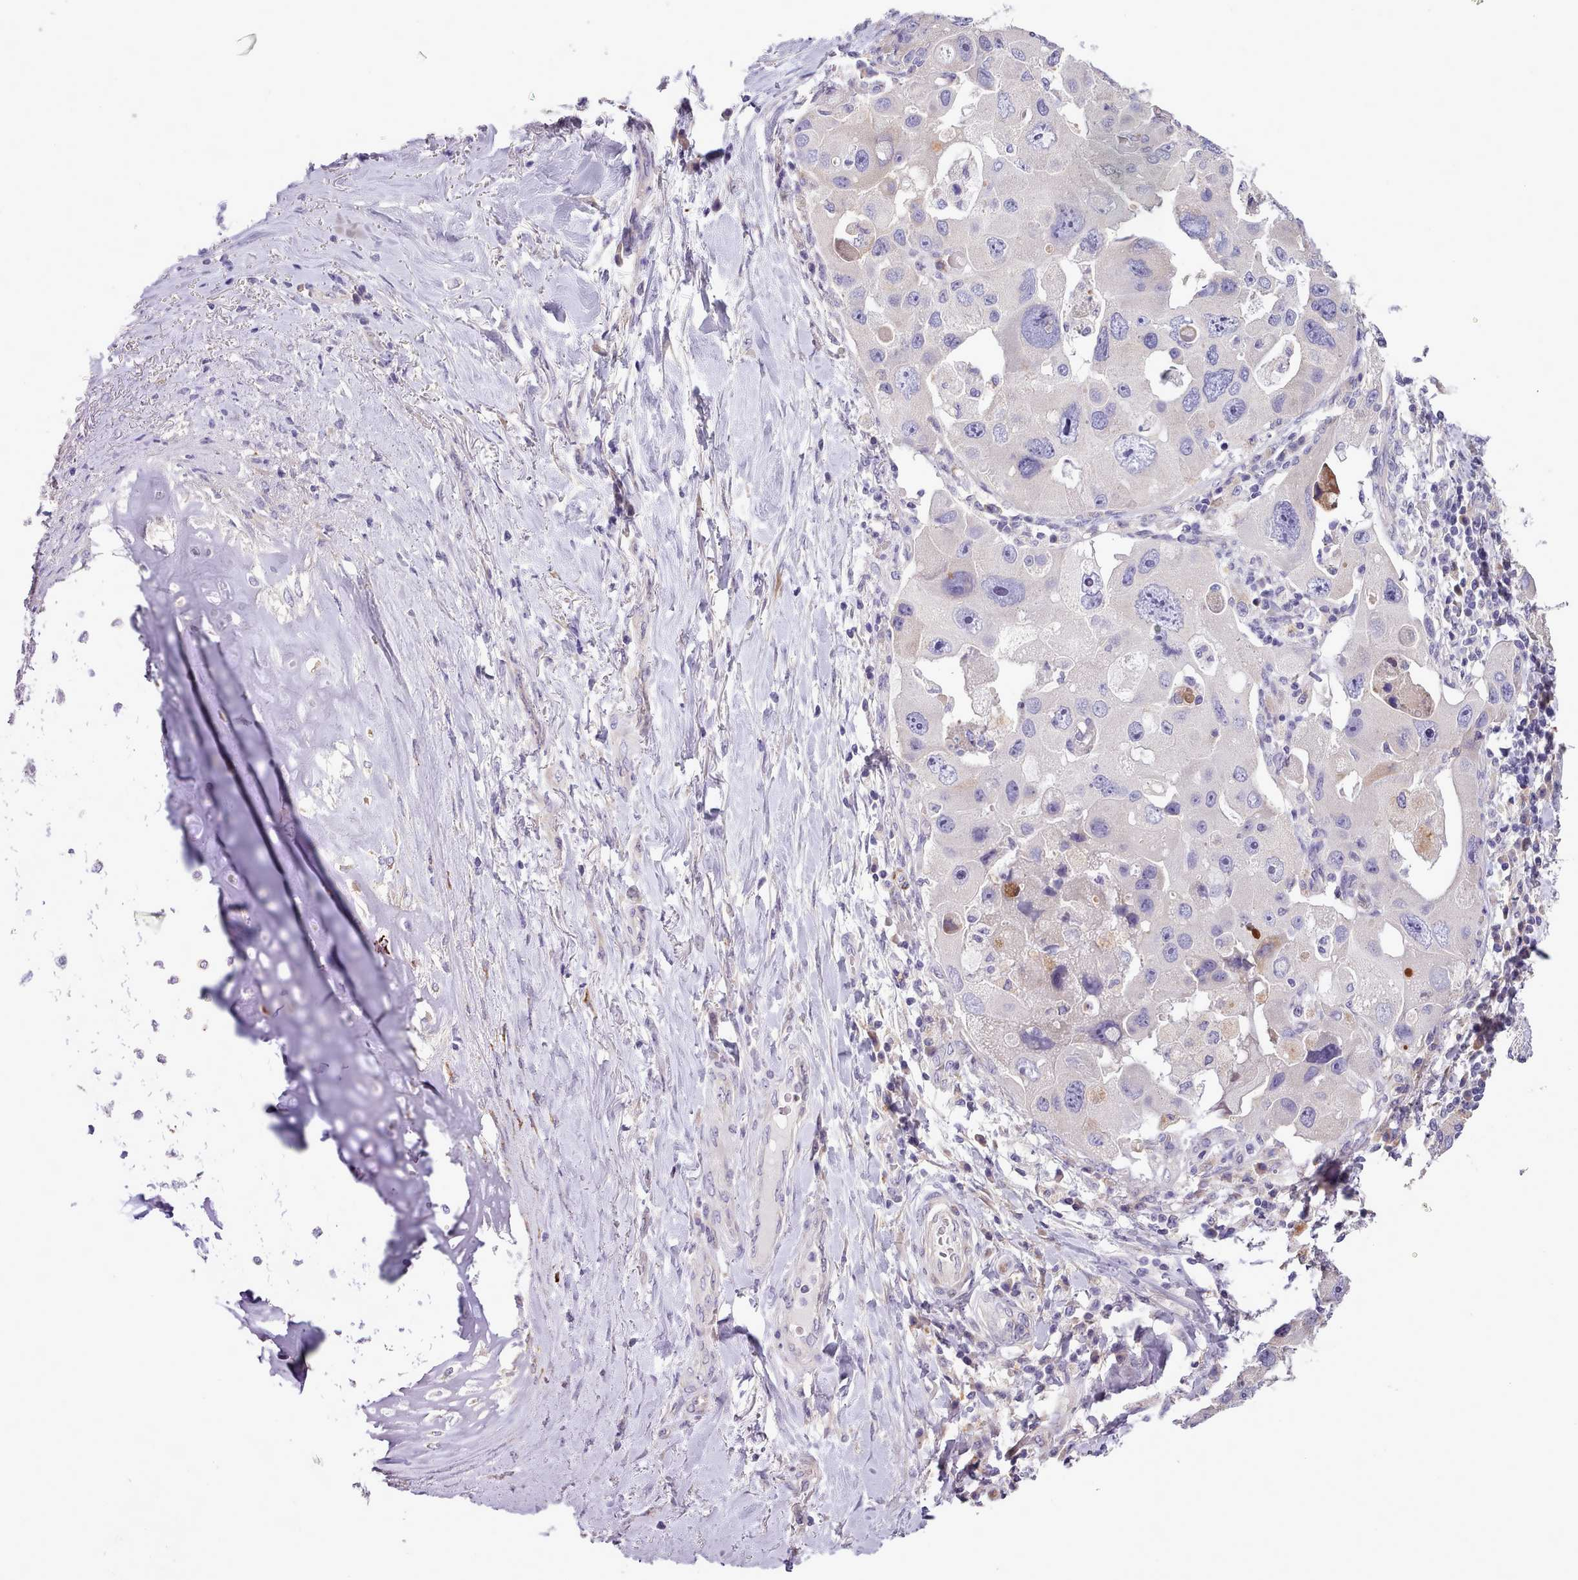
{"staining": {"intensity": "negative", "quantity": "none", "location": "none"}, "tissue": "lung cancer", "cell_type": "Tumor cells", "image_type": "cancer", "snomed": [{"axis": "morphology", "description": "Adenocarcinoma, NOS"}, {"axis": "topography", "description": "Lung"}], "caption": "Tumor cells show no significant protein positivity in lung adenocarcinoma.", "gene": "SETX", "patient": {"sex": "female", "age": 54}}